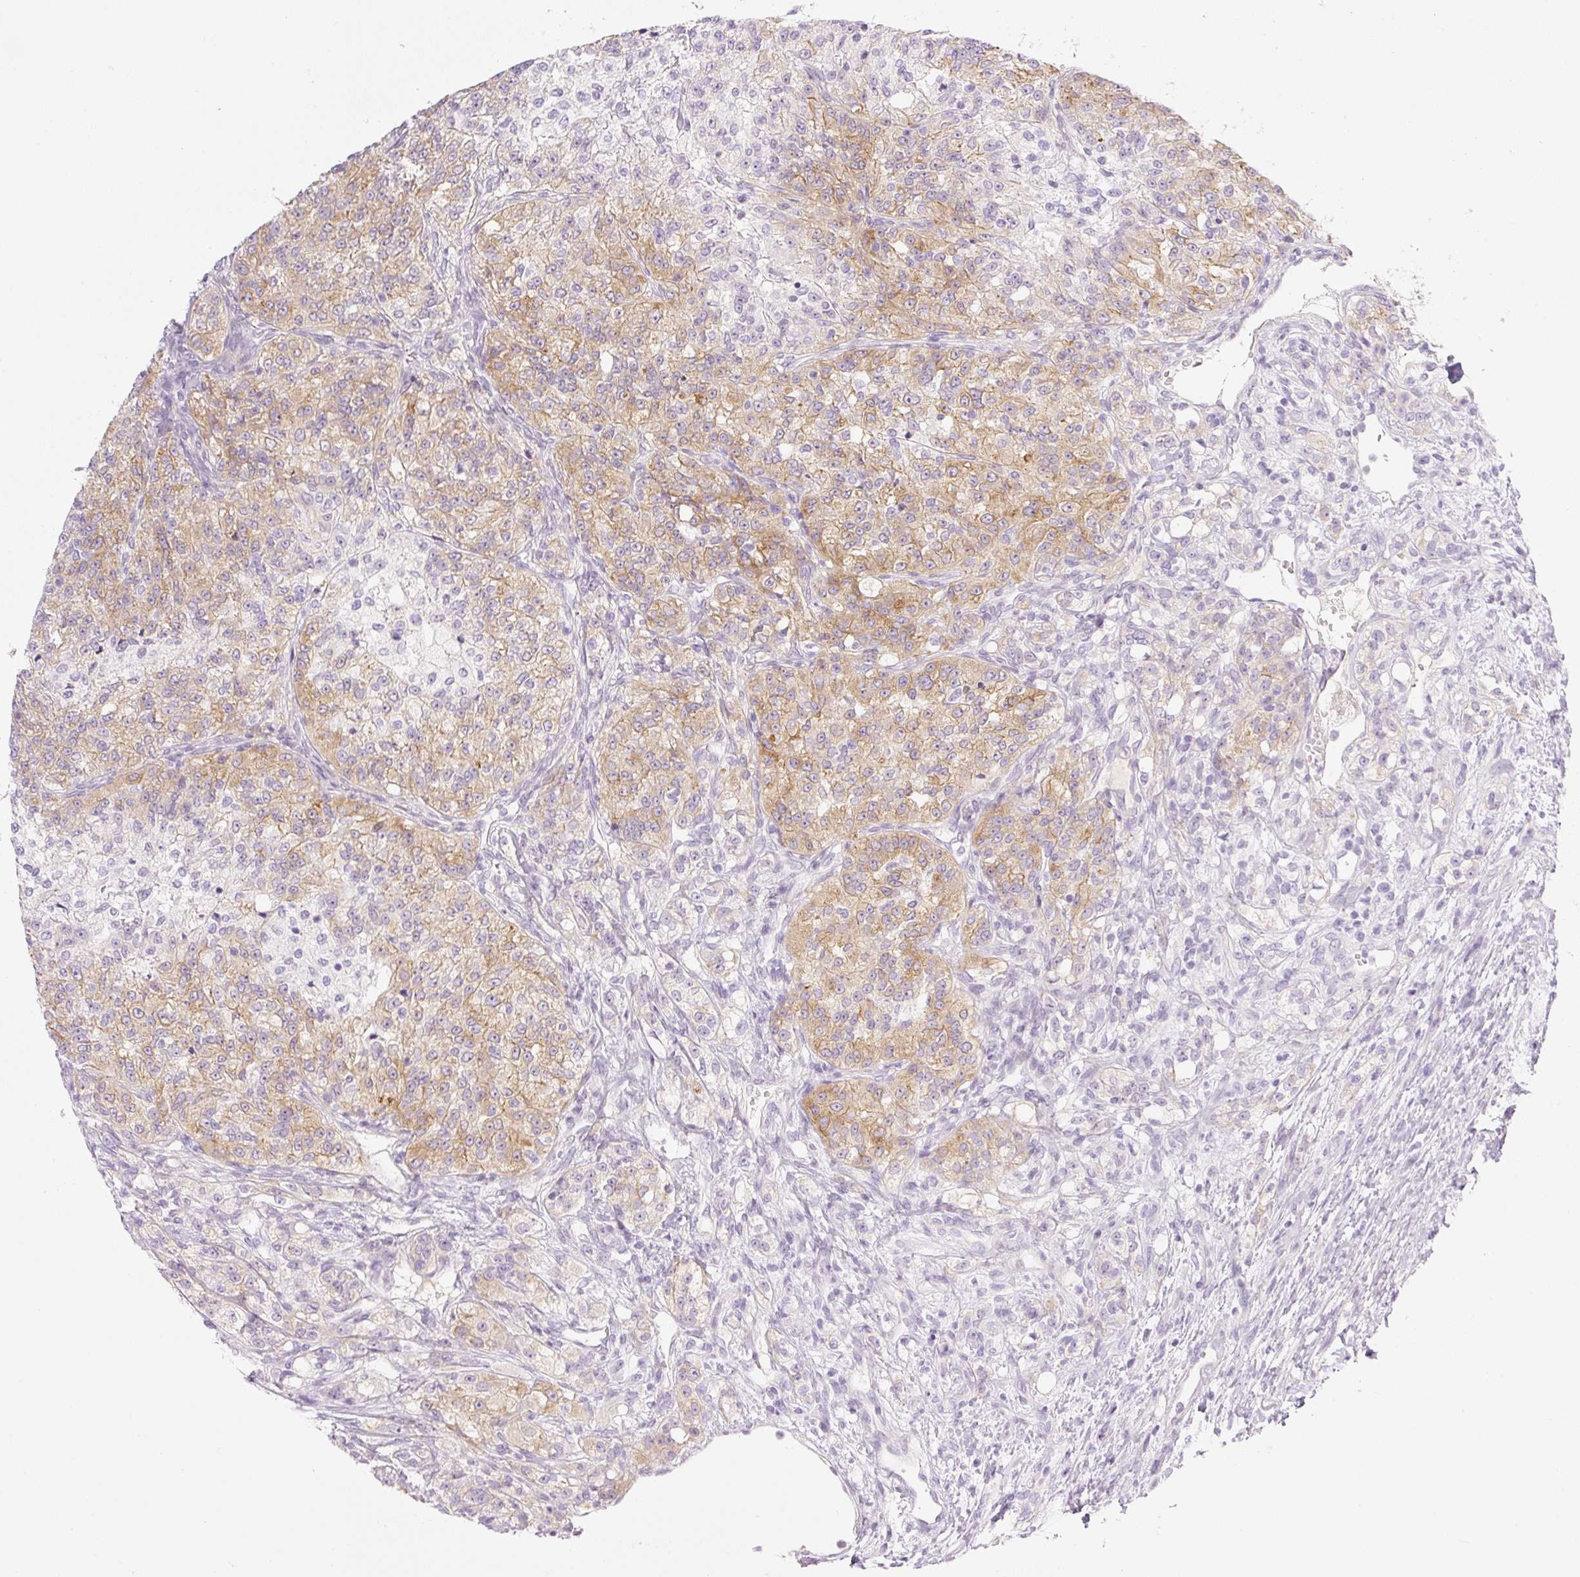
{"staining": {"intensity": "moderate", "quantity": "25%-75%", "location": "cytoplasmic/membranous"}, "tissue": "renal cancer", "cell_type": "Tumor cells", "image_type": "cancer", "snomed": [{"axis": "morphology", "description": "Adenocarcinoma, NOS"}, {"axis": "topography", "description": "Kidney"}], "caption": "Protein staining by immunohistochemistry (IHC) demonstrates moderate cytoplasmic/membranous staining in about 25%-75% of tumor cells in adenocarcinoma (renal).", "gene": "MIA2", "patient": {"sex": "female", "age": 63}}